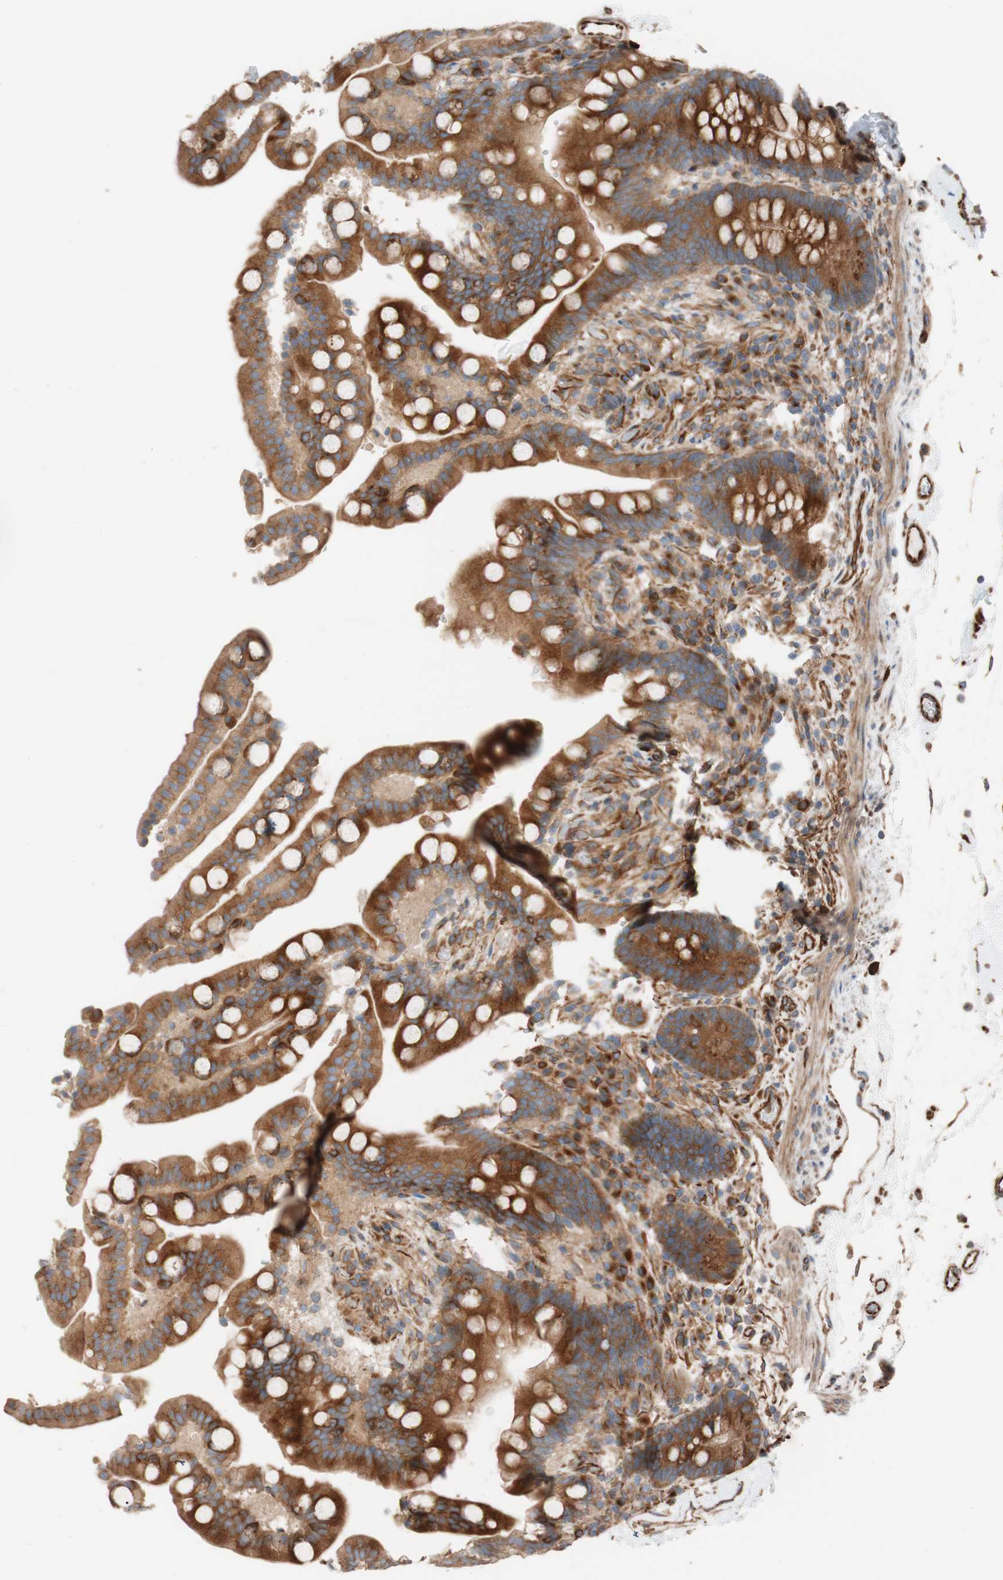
{"staining": {"intensity": "strong", "quantity": ">75%", "location": "cytoplasmic/membranous"}, "tissue": "colon", "cell_type": "Endothelial cells", "image_type": "normal", "snomed": [{"axis": "morphology", "description": "Normal tissue, NOS"}, {"axis": "topography", "description": "Colon"}], "caption": "Immunohistochemistry (IHC) (DAB) staining of benign colon displays strong cytoplasmic/membranous protein expression in about >75% of endothelial cells.", "gene": "C1orf43", "patient": {"sex": "male", "age": 73}}